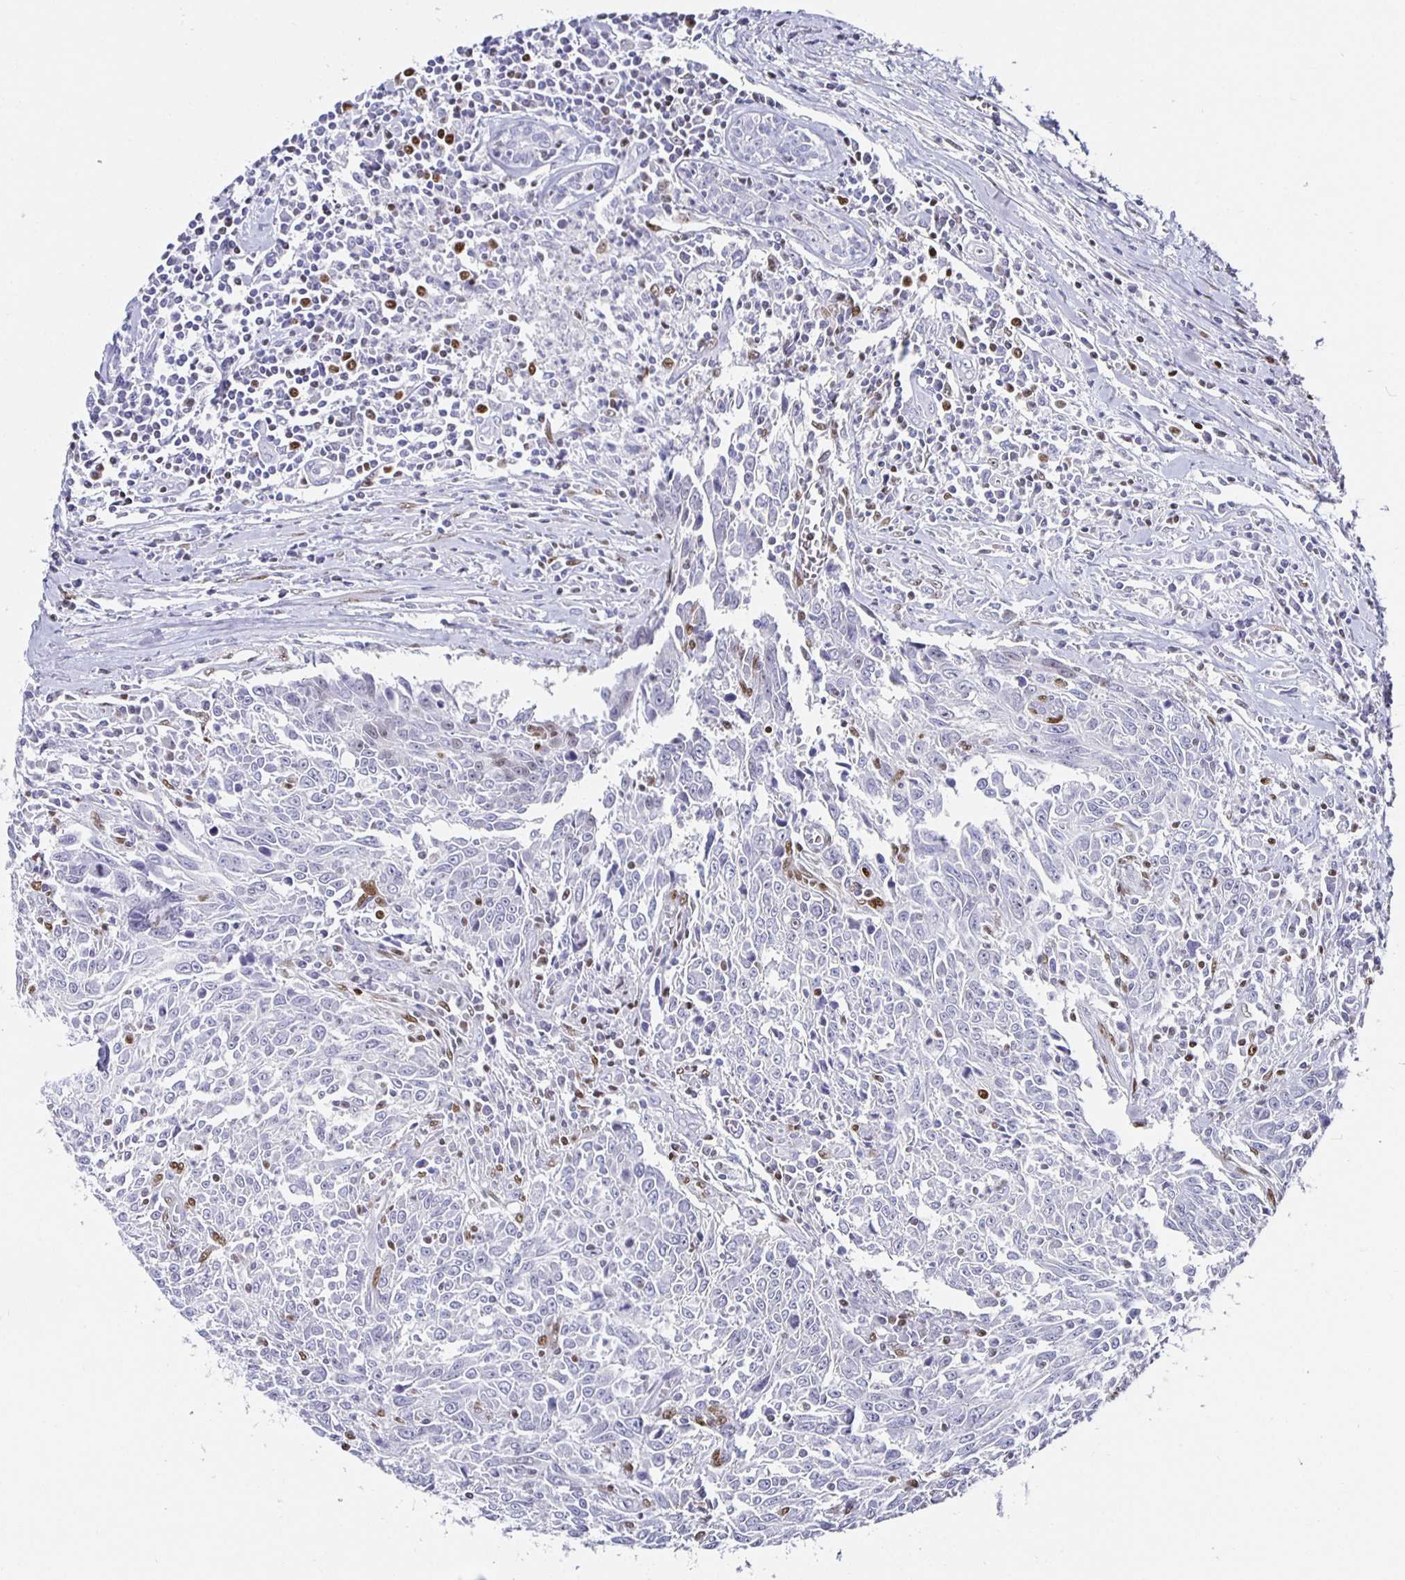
{"staining": {"intensity": "negative", "quantity": "none", "location": "none"}, "tissue": "breast cancer", "cell_type": "Tumor cells", "image_type": "cancer", "snomed": [{"axis": "morphology", "description": "Duct carcinoma"}, {"axis": "topography", "description": "Breast"}], "caption": "The micrograph shows no significant staining in tumor cells of breast cancer (intraductal carcinoma).", "gene": "RUNX2", "patient": {"sex": "female", "age": 50}}